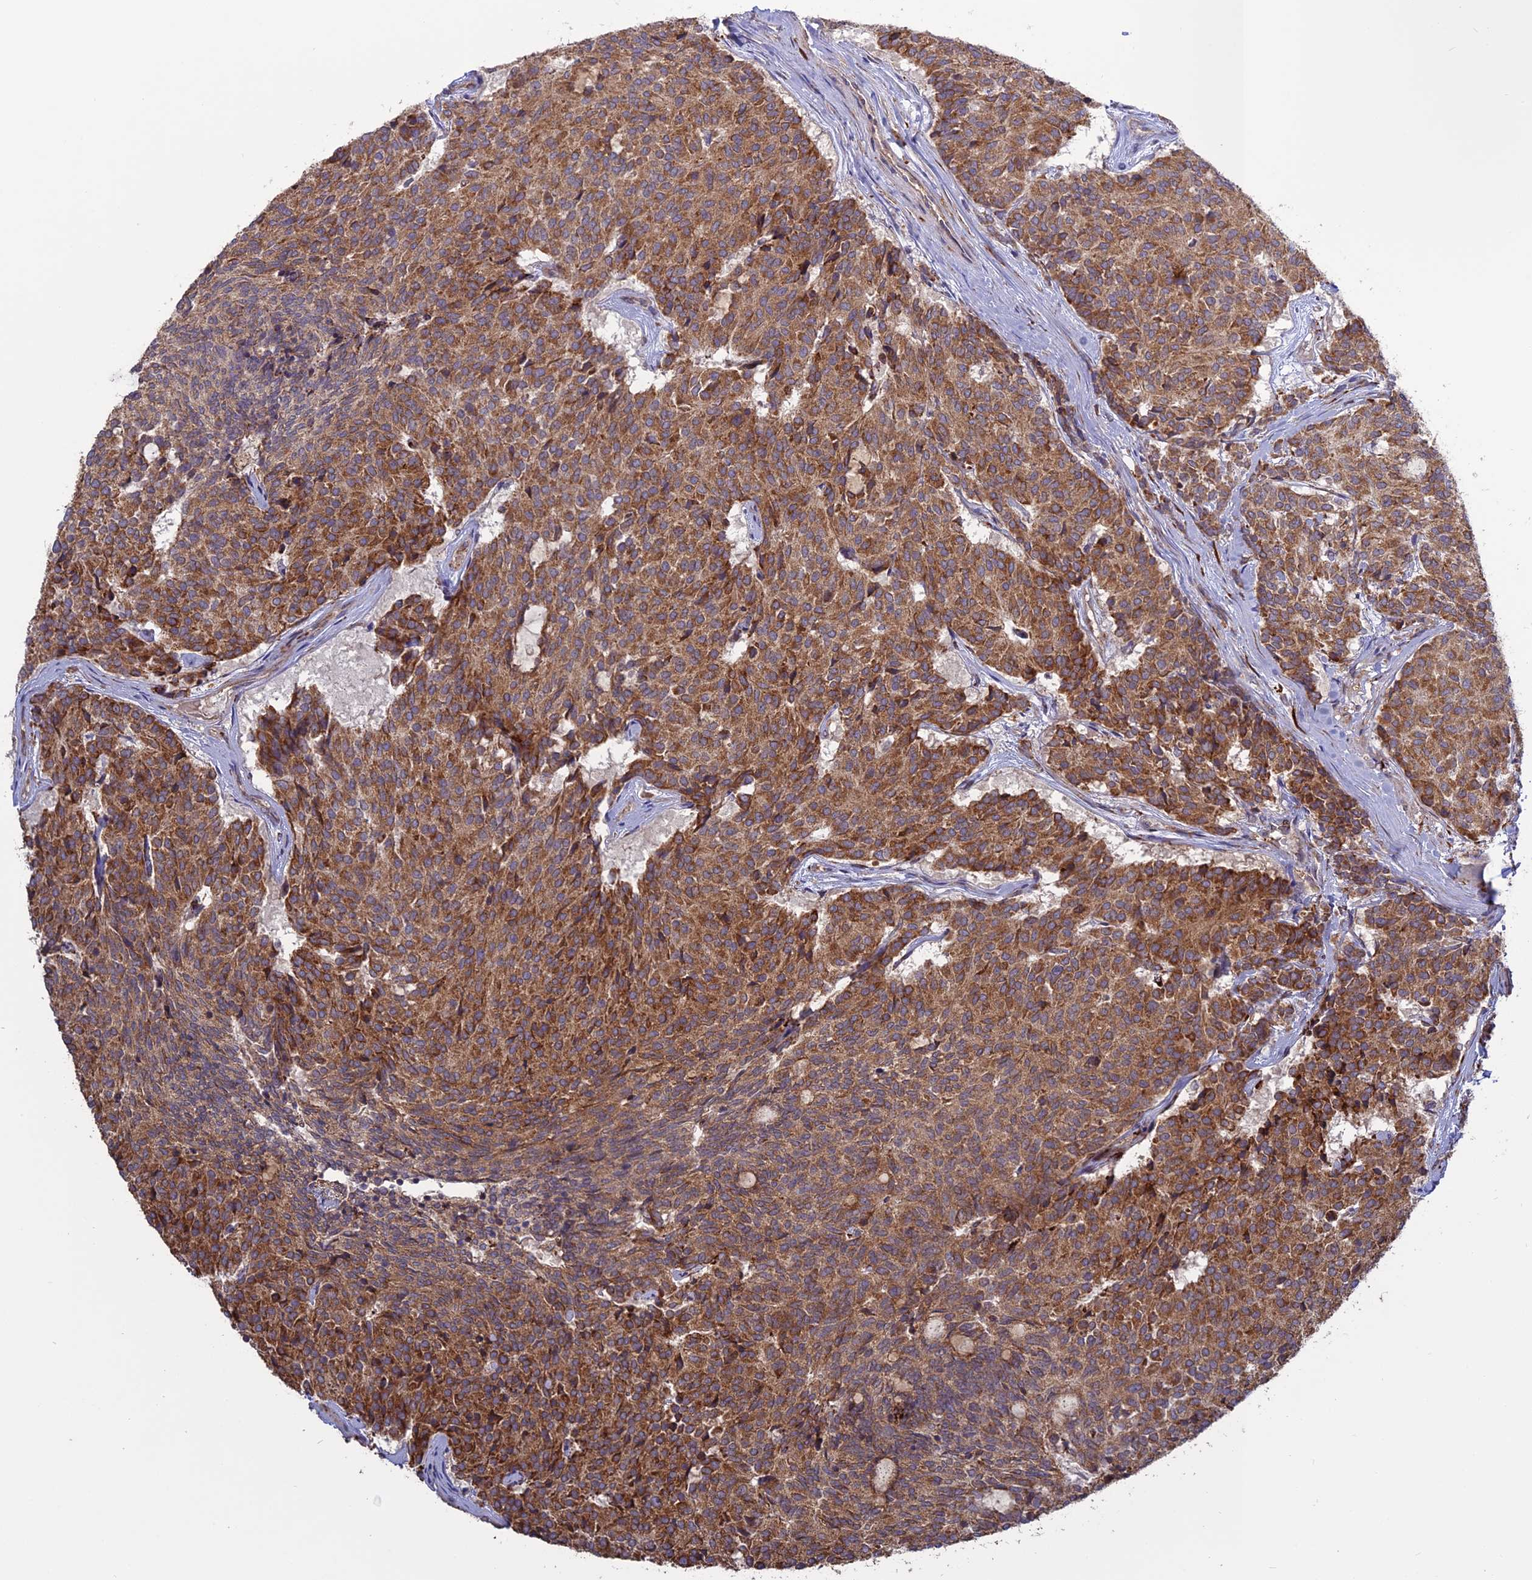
{"staining": {"intensity": "moderate", "quantity": ">75%", "location": "cytoplasmic/membranous"}, "tissue": "carcinoid", "cell_type": "Tumor cells", "image_type": "cancer", "snomed": [{"axis": "morphology", "description": "Carcinoid, malignant, NOS"}, {"axis": "topography", "description": "Pancreas"}], "caption": "A micrograph of carcinoid (malignant) stained for a protein shows moderate cytoplasmic/membranous brown staining in tumor cells. Using DAB (brown) and hematoxylin (blue) stains, captured at high magnification using brightfield microscopy.", "gene": "PPIC", "patient": {"sex": "female", "age": 54}}